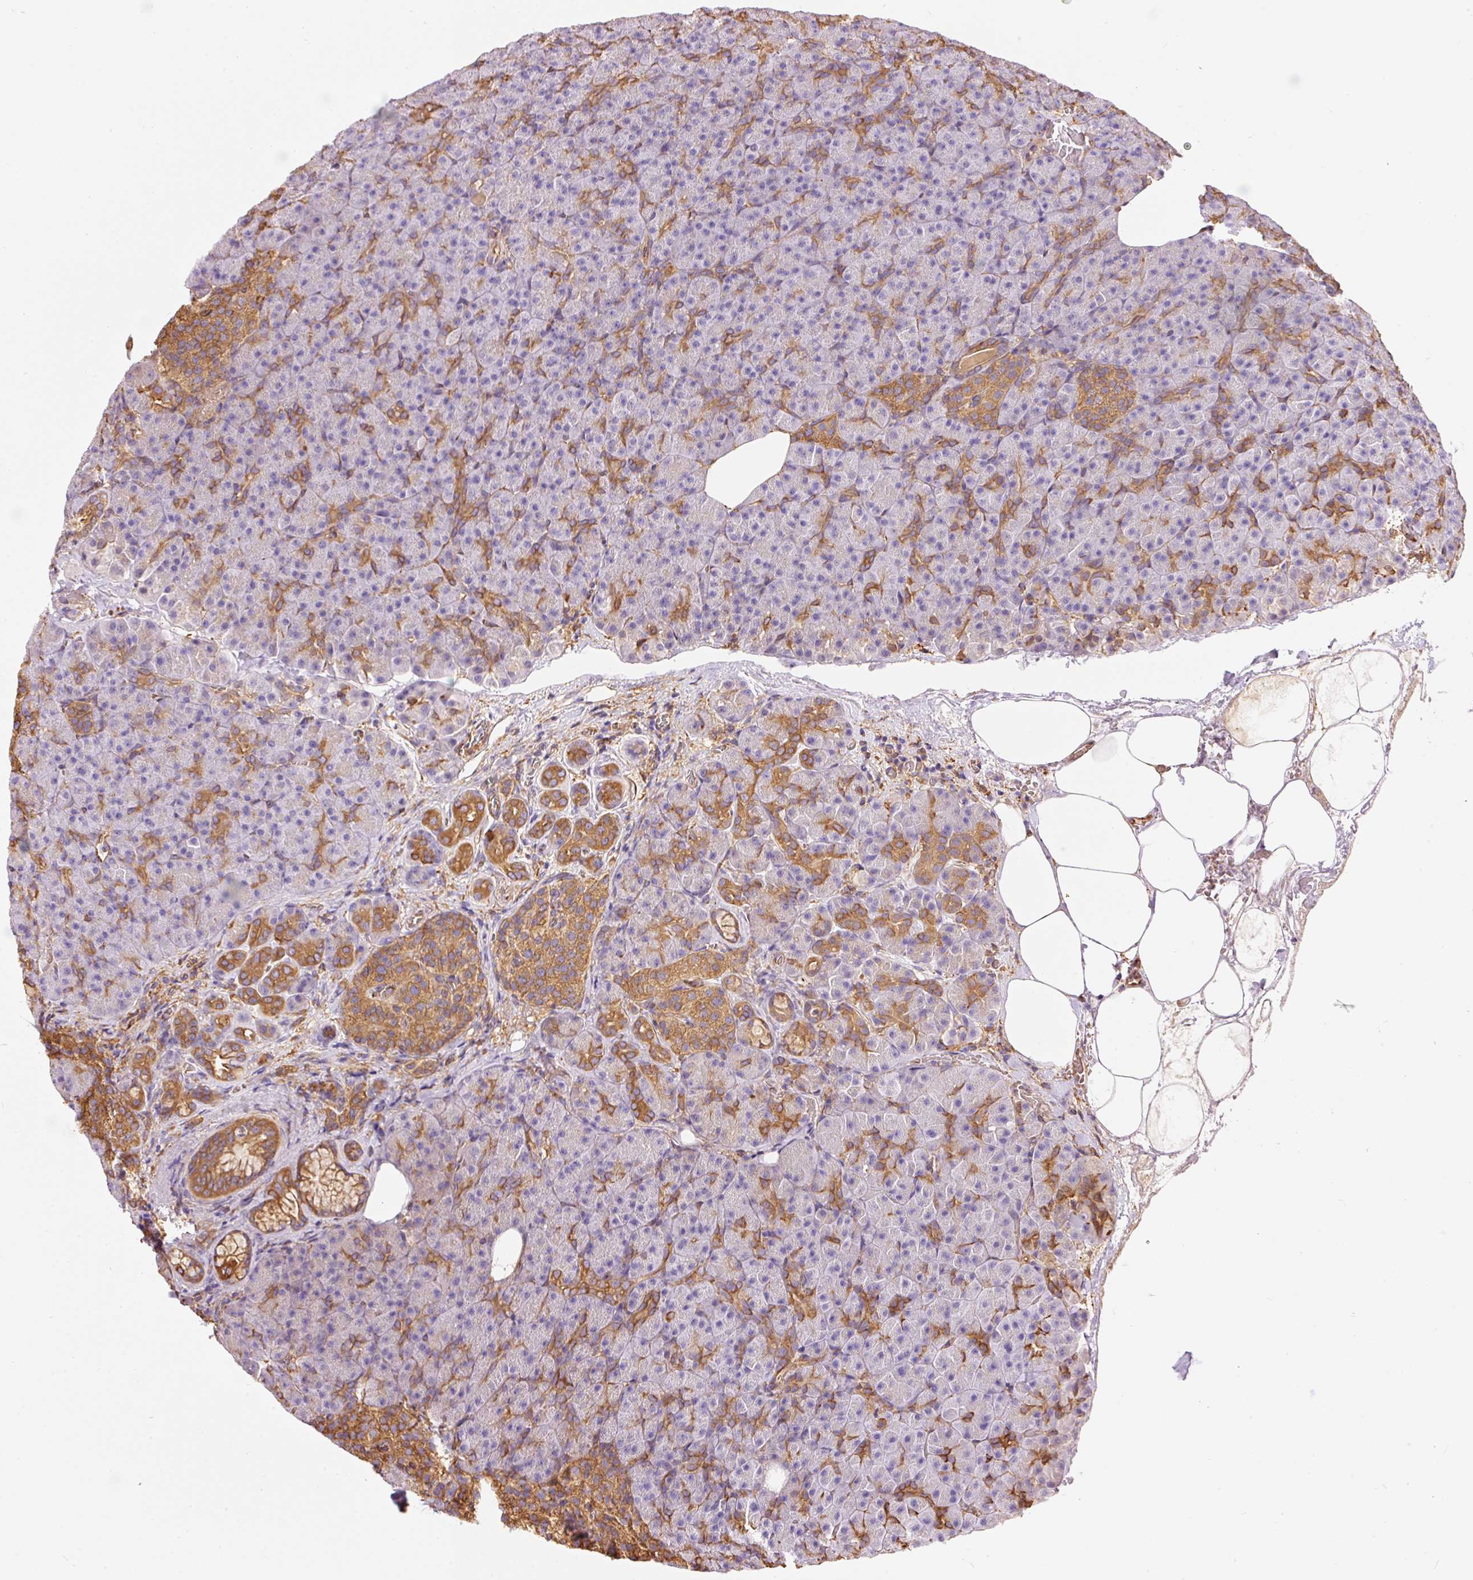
{"staining": {"intensity": "moderate", "quantity": "<25%", "location": "cytoplasmic/membranous"}, "tissue": "pancreas", "cell_type": "Exocrine glandular cells", "image_type": "normal", "snomed": [{"axis": "morphology", "description": "Normal tissue, NOS"}, {"axis": "topography", "description": "Pancreas"}], "caption": "This image exhibits unremarkable pancreas stained with IHC to label a protein in brown. The cytoplasmic/membranous of exocrine glandular cells show moderate positivity for the protein. Nuclei are counter-stained blue.", "gene": "ENSG00000249624", "patient": {"sex": "female", "age": 74}}